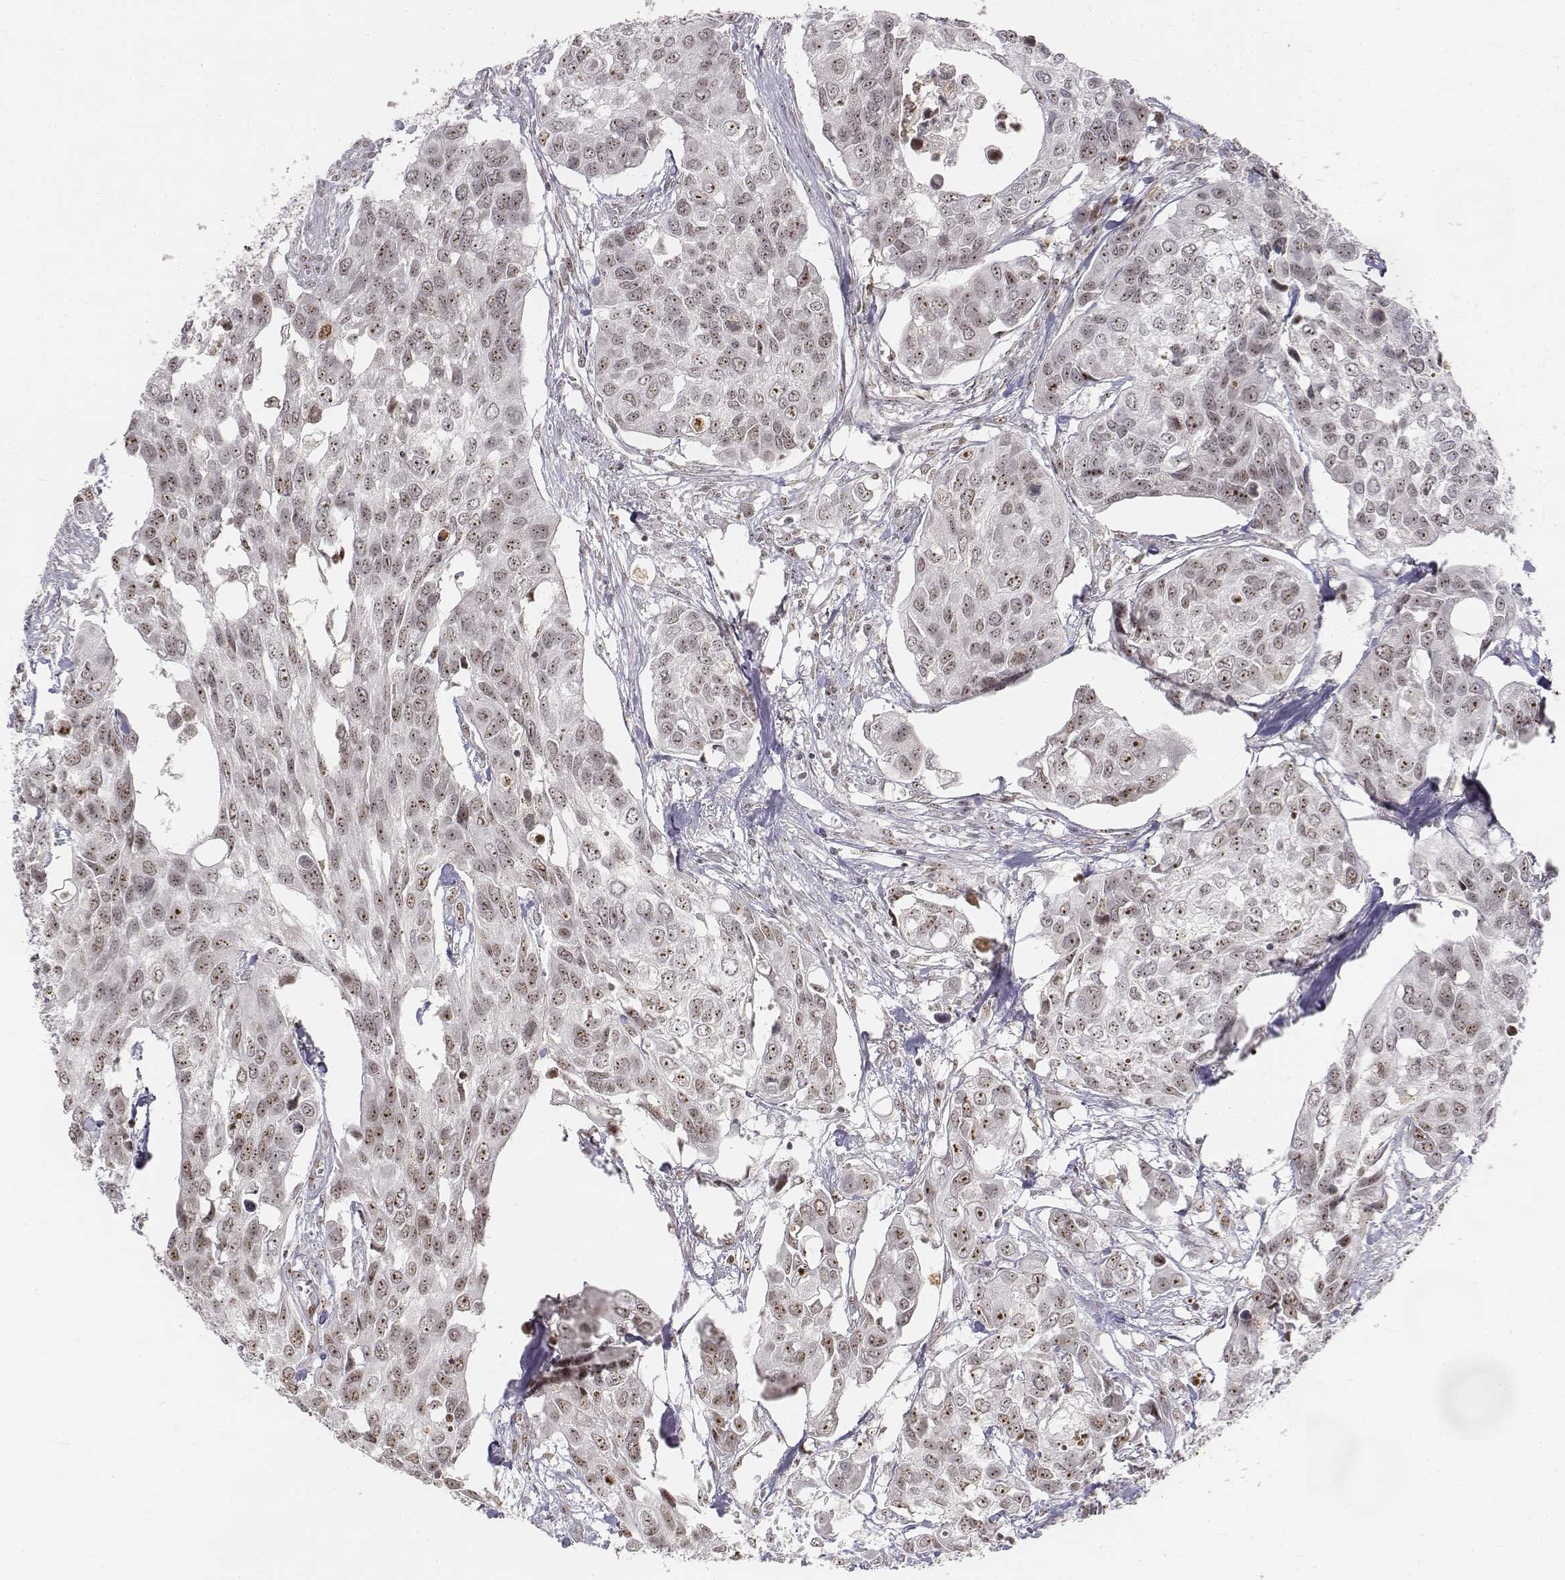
{"staining": {"intensity": "weak", "quantity": ">75%", "location": "nuclear"}, "tissue": "urothelial cancer", "cell_type": "Tumor cells", "image_type": "cancer", "snomed": [{"axis": "morphology", "description": "Urothelial carcinoma, High grade"}, {"axis": "topography", "description": "Urinary bladder"}], "caption": "Immunohistochemistry of human high-grade urothelial carcinoma reveals low levels of weak nuclear positivity in about >75% of tumor cells. Immunohistochemistry stains the protein of interest in brown and the nuclei are stained blue.", "gene": "PHF6", "patient": {"sex": "male", "age": 60}}